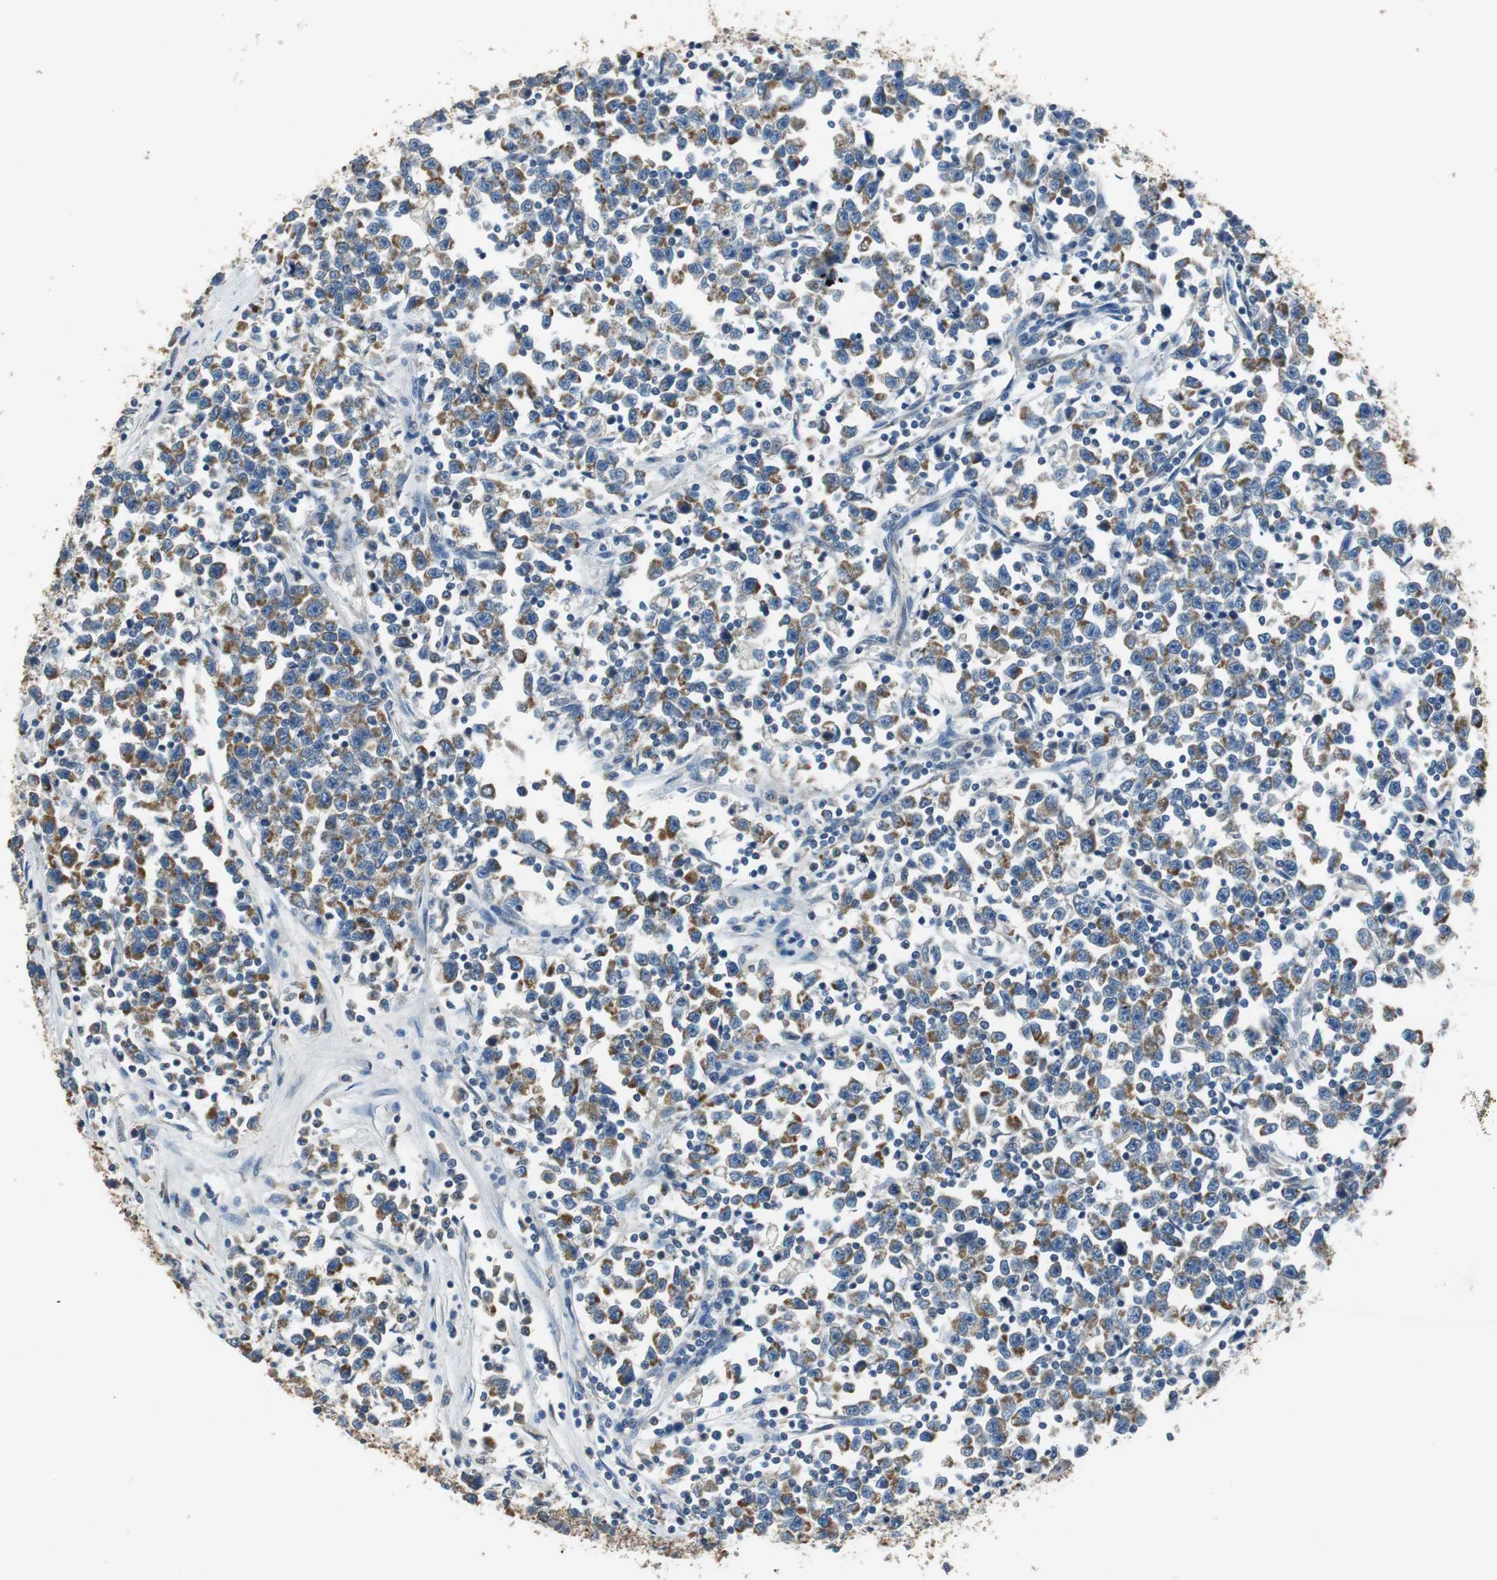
{"staining": {"intensity": "moderate", "quantity": "25%-75%", "location": "cytoplasmic/membranous"}, "tissue": "testis cancer", "cell_type": "Tumor cells", "image_type": "cancer", "snomed": [{"axis": "morphology", "description": "Seminoma, NOS"}, {"axis": "topography", "description": "Testis"}], "caption": "IHC micrograph of testis cancer stained for a protein (brown), which demonstrates medium levels of moderate cytoplasmic/membranous expression in about 25%-75% of tumor cells.", "gene": "ALDH4A1", "patient": {"sex": "male", "age": 43}}